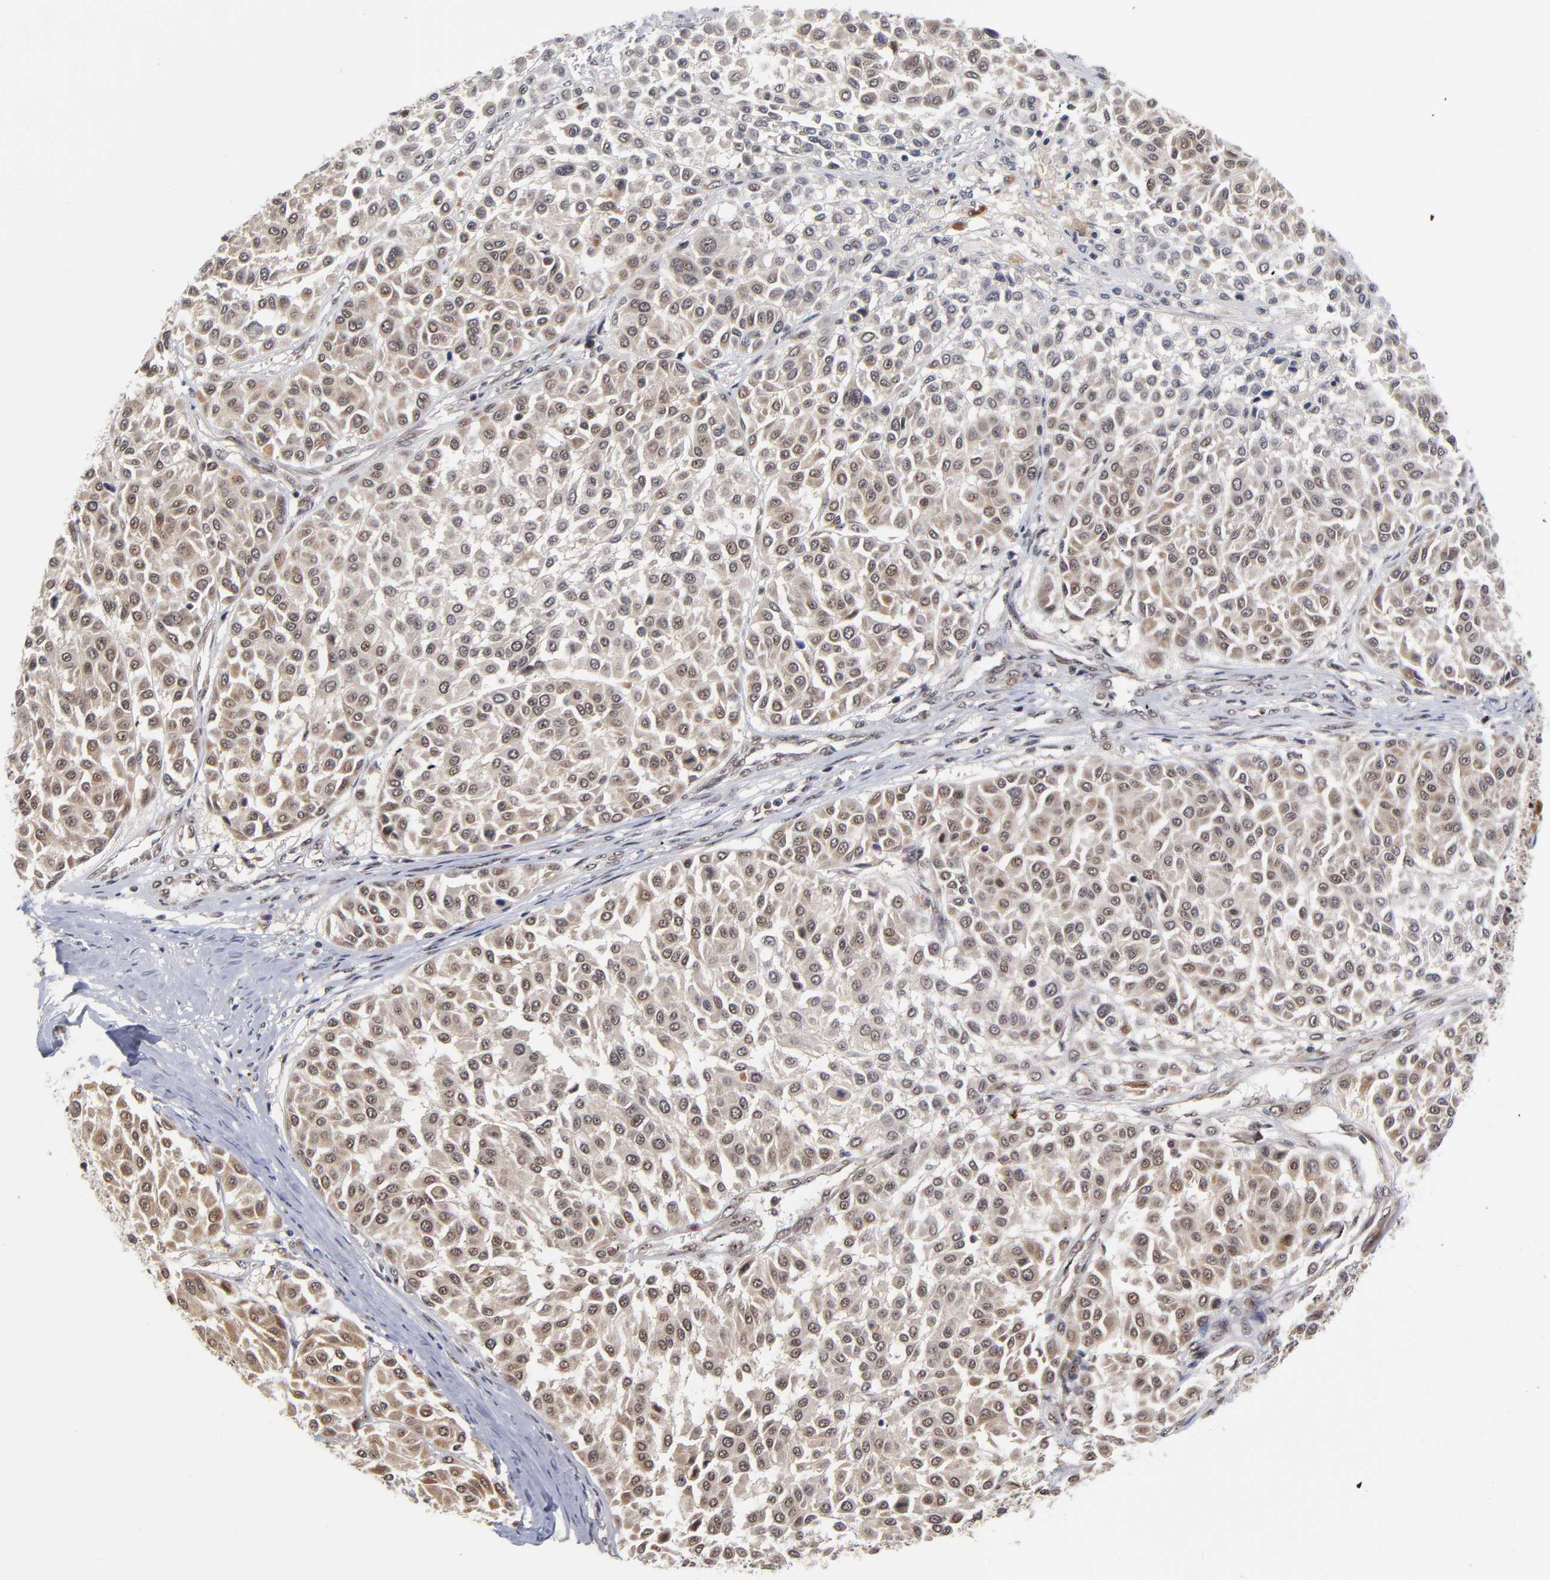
{"staining": {"intensity": "weak", "quantity": ">75%", "location": "cytoplasmic/membranous,nuclear"}, "tissue": "melanoma", "cell_type": "Tumor cells", "image_type": "cancer", "snomed": [{"axis": "morphology", "description": "Malignant melanoma, Metastatic site"}, {"axis": "topography", "description": "Soft tissue"}], "caption": "DAB immunohistochemical staining of melanoma displays weak cytoplasmic/membranous and nuclear protein staining in approximately >75% of tumor cells.", "gene": "ZNF419", "patient": {"sex": "male", "age": 41}}